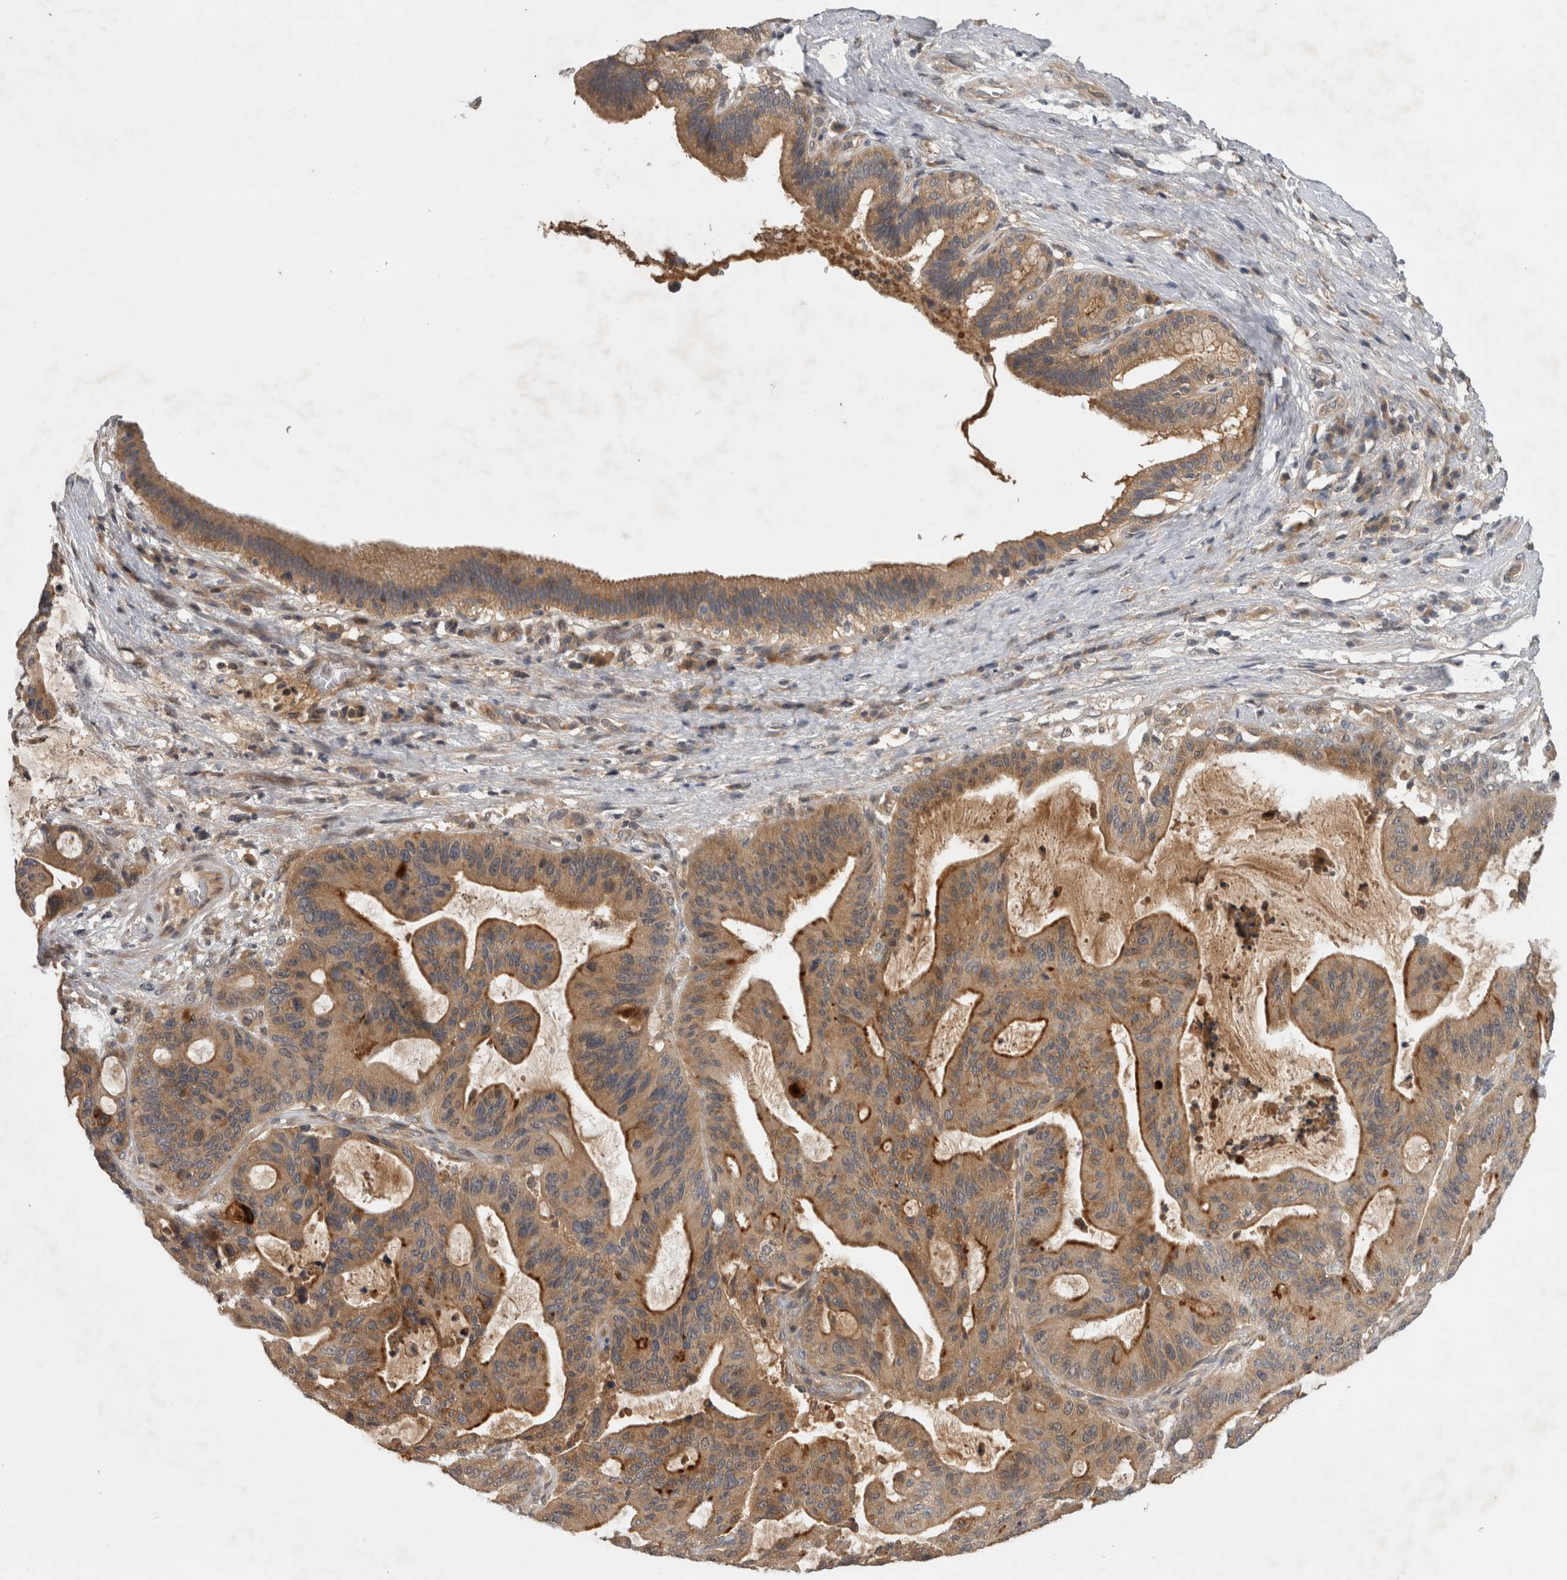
{"staining": {"intensity": "moderate", "quantity": ">75%", "location": "cytoplasmic/membranous"}, "tissue": "liver cancer", "cell_type": "Tumor cells", "image_type": "cancer", "snomed": [{"axis": "morphology", "description": "Normal tissue, NOS"}, {"axis": "morphology", "description": "Cholangiocarcinoma"}, {"axis": "topography", "description": "Liver"}, {"axis": "topography", "description": "Peripheral nerve tissue"}], "caption": "Liver cholangiocarcinoma was stained to show a protein in brown. There is medium levels of moderate cytoplasmic/membranous positivity in approximately >75% of tumor cells.", "gene": "AASDHPPT", "patient": {"sex": "female", "age": 73}}